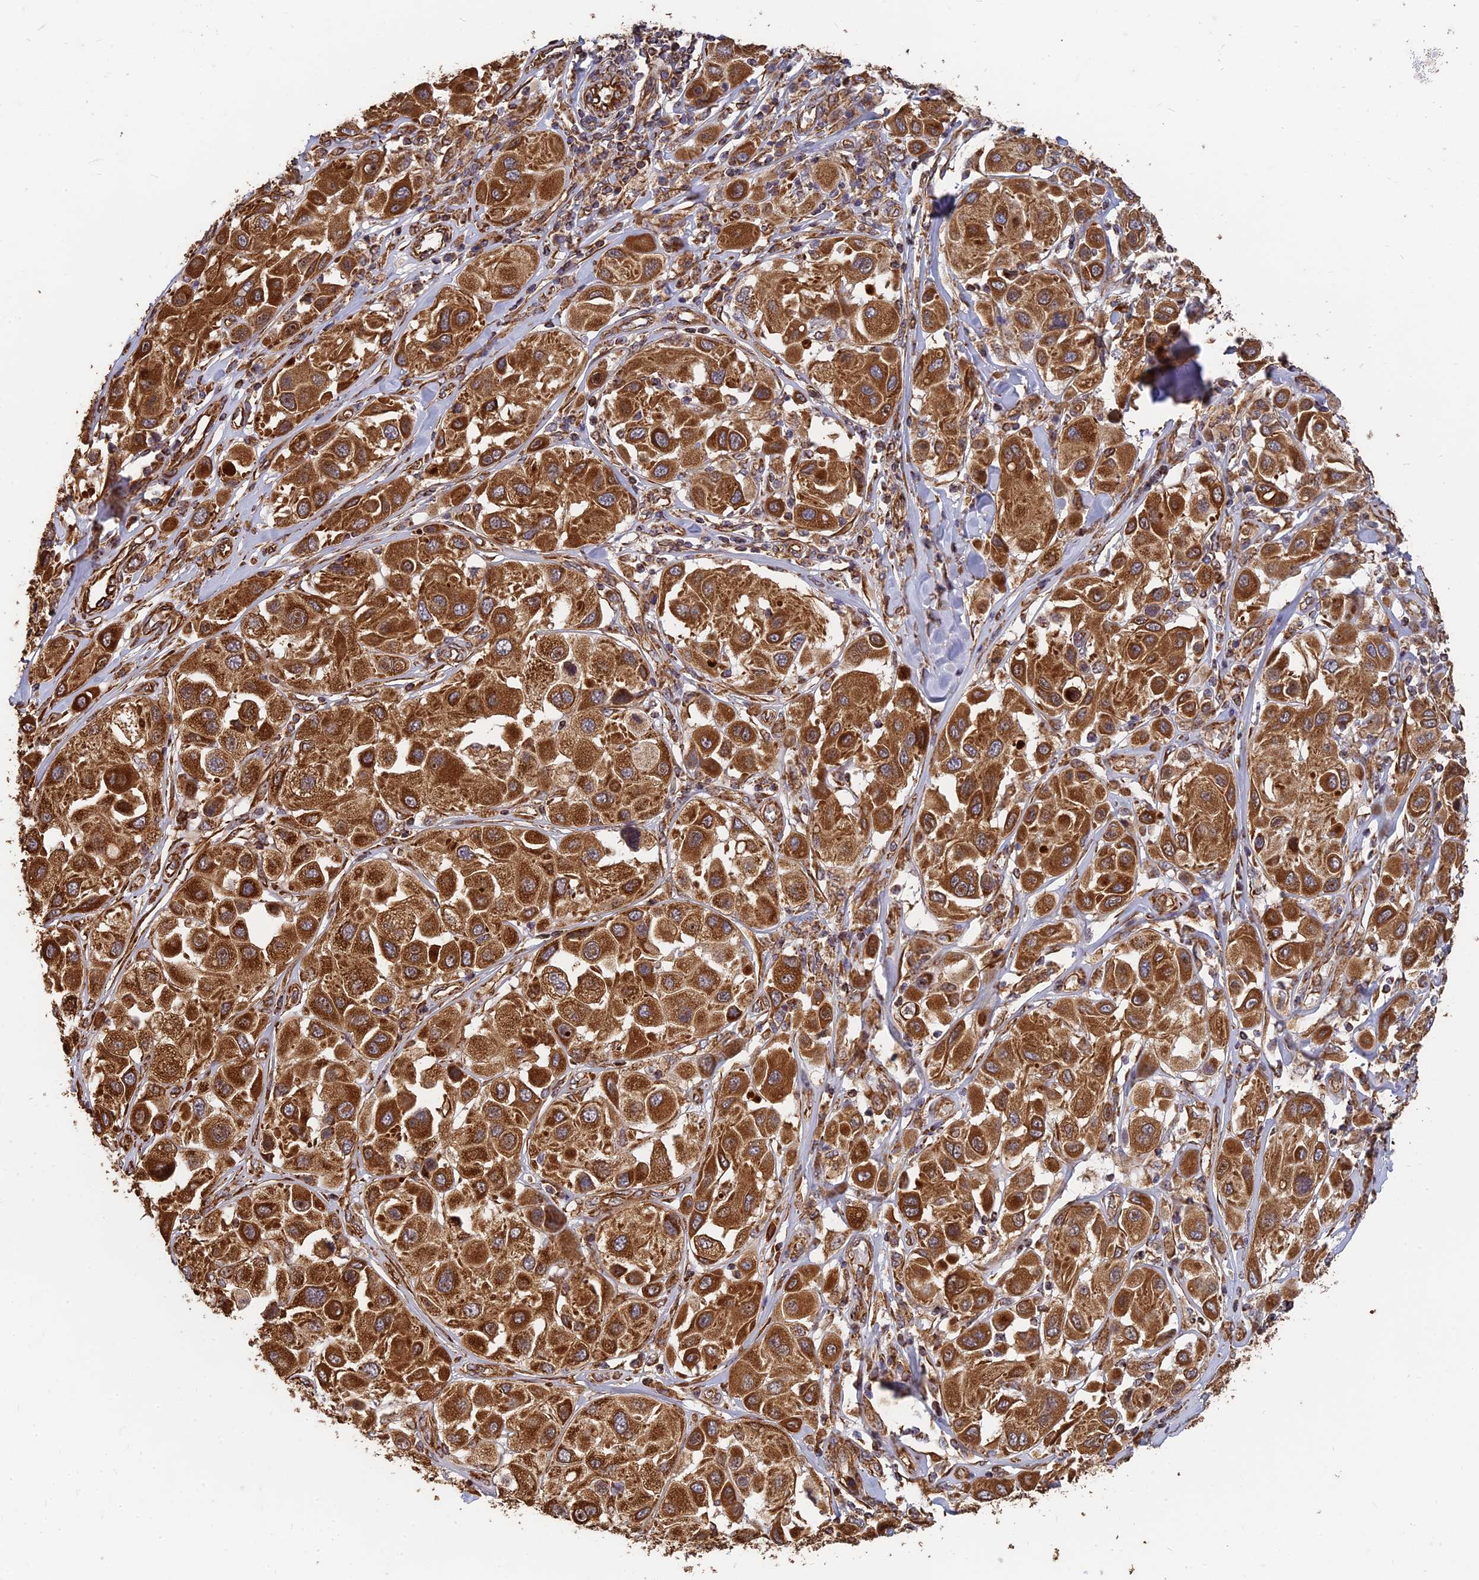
{"staining": {"intensity": "strong", "quantity": ">75%", "location": "cytoplasmic/membranous"}, "tissue": "melanoma", "cell_type": "Tumor cells", "image_type": "cancer", "snomed": [{"axis": "morphology", "description": "Malignant melanoma, Metastatic site"}, {"axis": "topography", "description": "Skin"}], "caption": "Protein analysis of malignant melanoma (metastatic site) tissue demonstrates strong cytoplasmic/membranous expression in about >75% of tumor cells.", "gene": "DSTYK", "patient": {"sex": "male", "age": 41}}